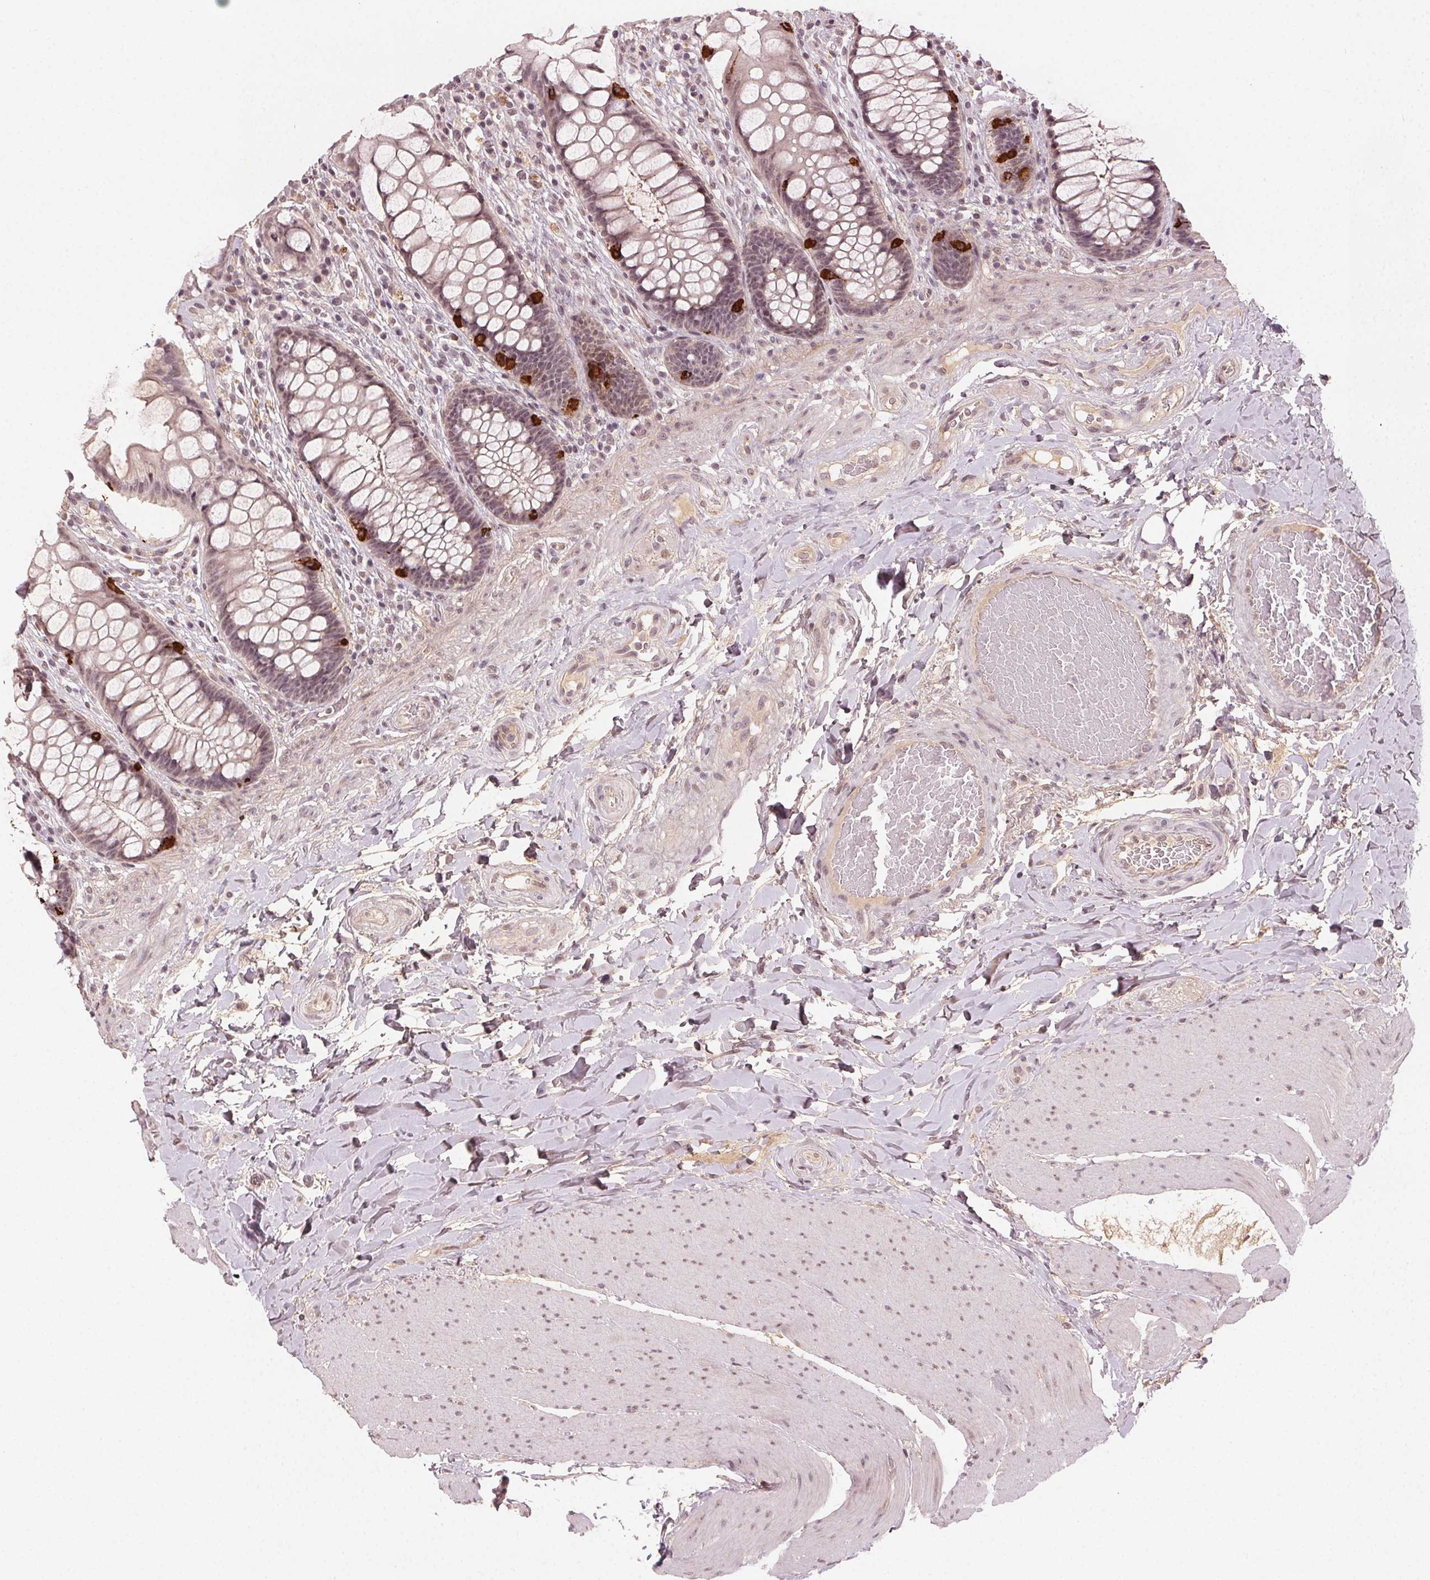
{"staining": {"intensity": "strong", "quantity": "<25%", "location": "cytoplasmic/membranous"}, "tissue": "rectum", "cell_type": "Glandular cells", "image_type": "normal", "snomed": [{"axis": "morphology", "description": "Normal tissue, NOS"}, {"axis": "topography", "description": "Rectum"}], "caption": "A medium amount of strong cytoplasmic/membranous staining is appreciated in approximately <25% of glandular cells in normal rectum. (IHC, brightfield microscopy, high magnification).", "gene": "TUB", "patient": {"sex": "female", "age": 58}}